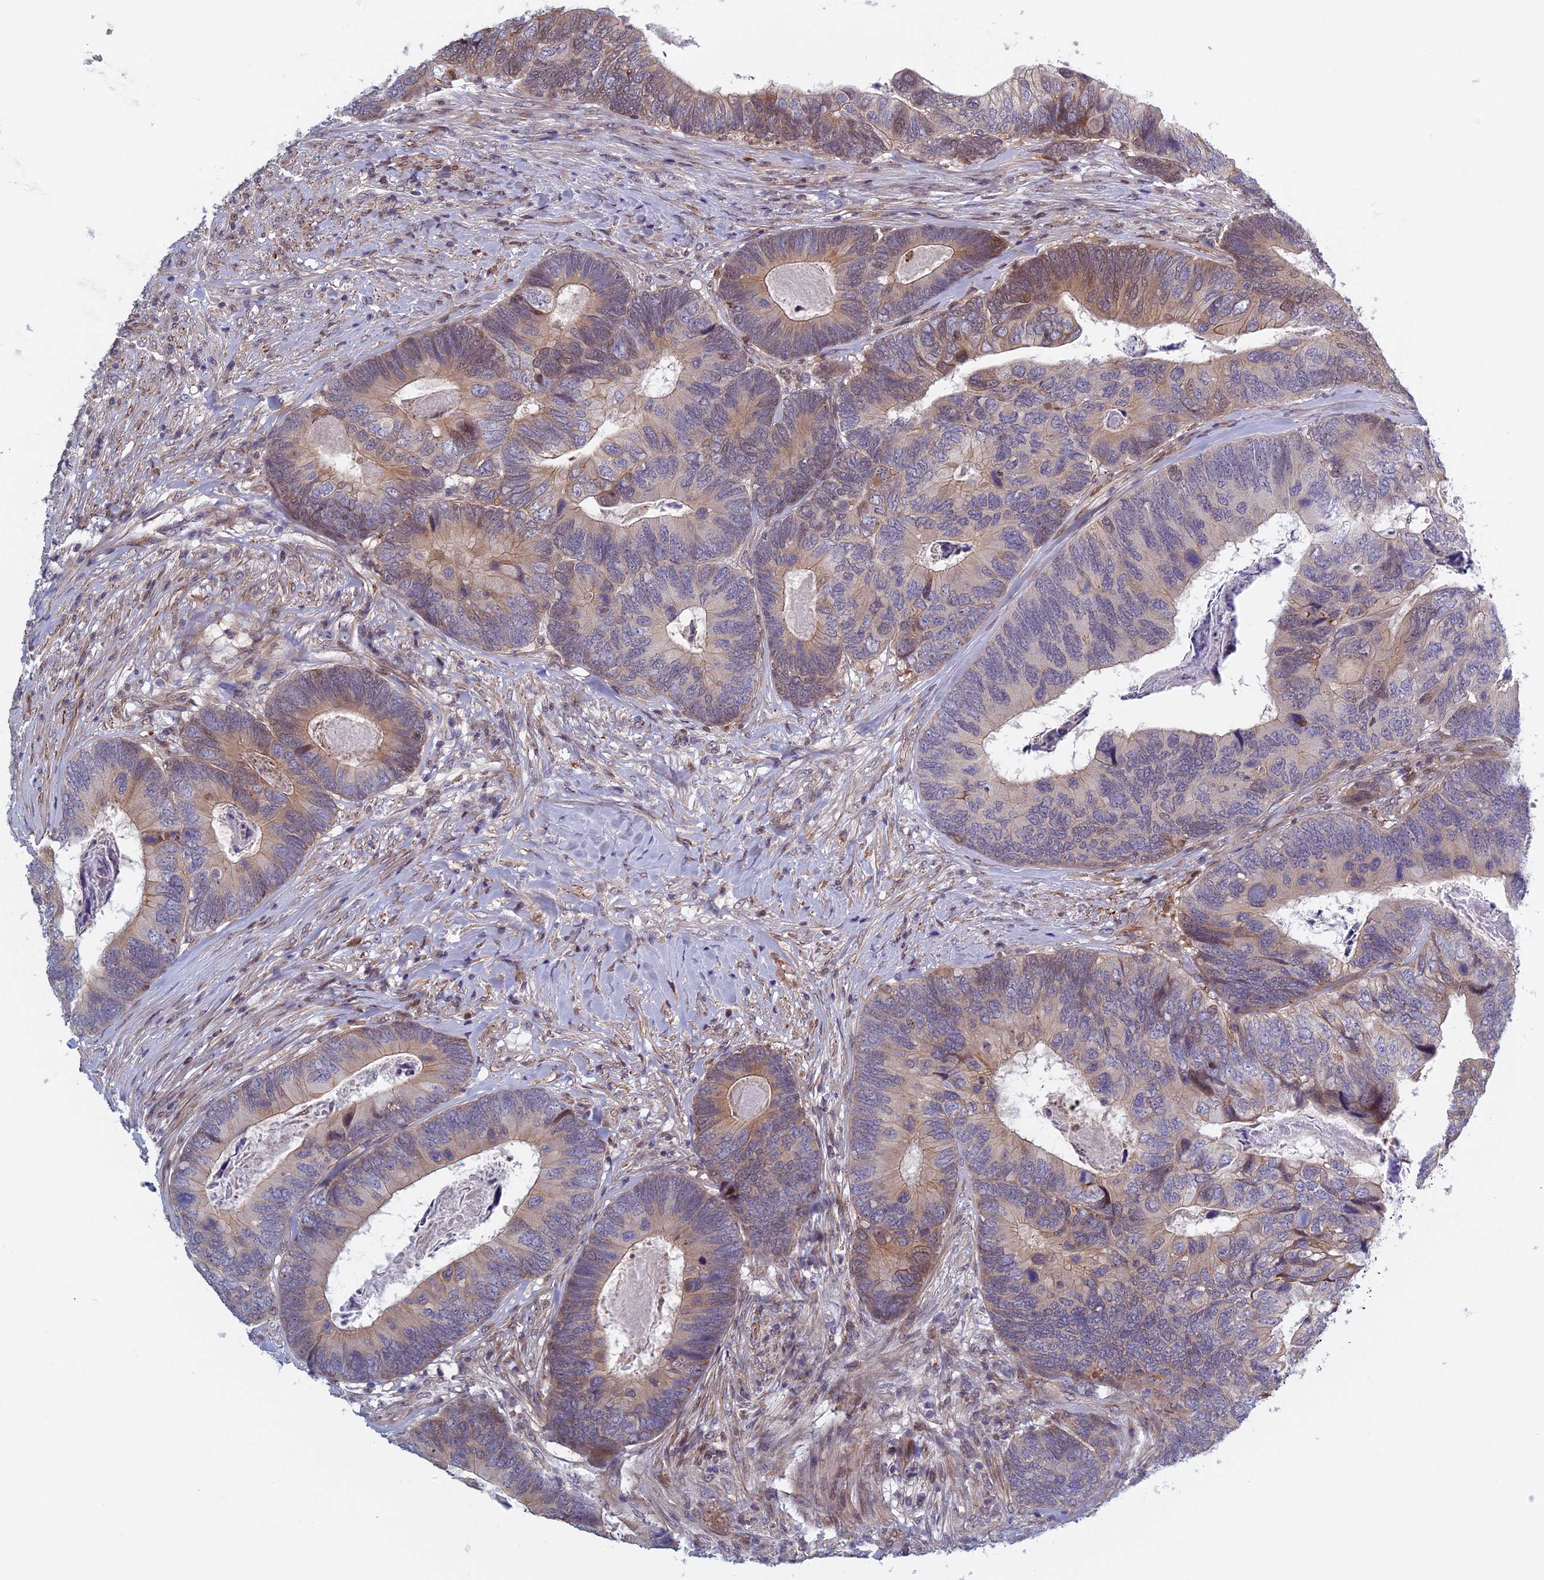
{"staining": {"intensity": "weak", "quantity": "25%-75%", "location": "cytoplasmic/membranous,nuclear"}, "tissue": "colorectal cancer", "cell_type": "Tumor cells", "image_type": "cancer", "snomed": [{"axis": "morphology", "description": "Adenocarcinoma, NOS"}, {"axis": "topography", "description": "Colon"}], "caption": "The immunohistochemical stain highlights weak cytoplasmic/membranous and nuclear positivity in tumor cells of colorectal adenocarcinoma tissue.", "gene": "FADS1", "patient": {"sex": "female", "age": 67}}